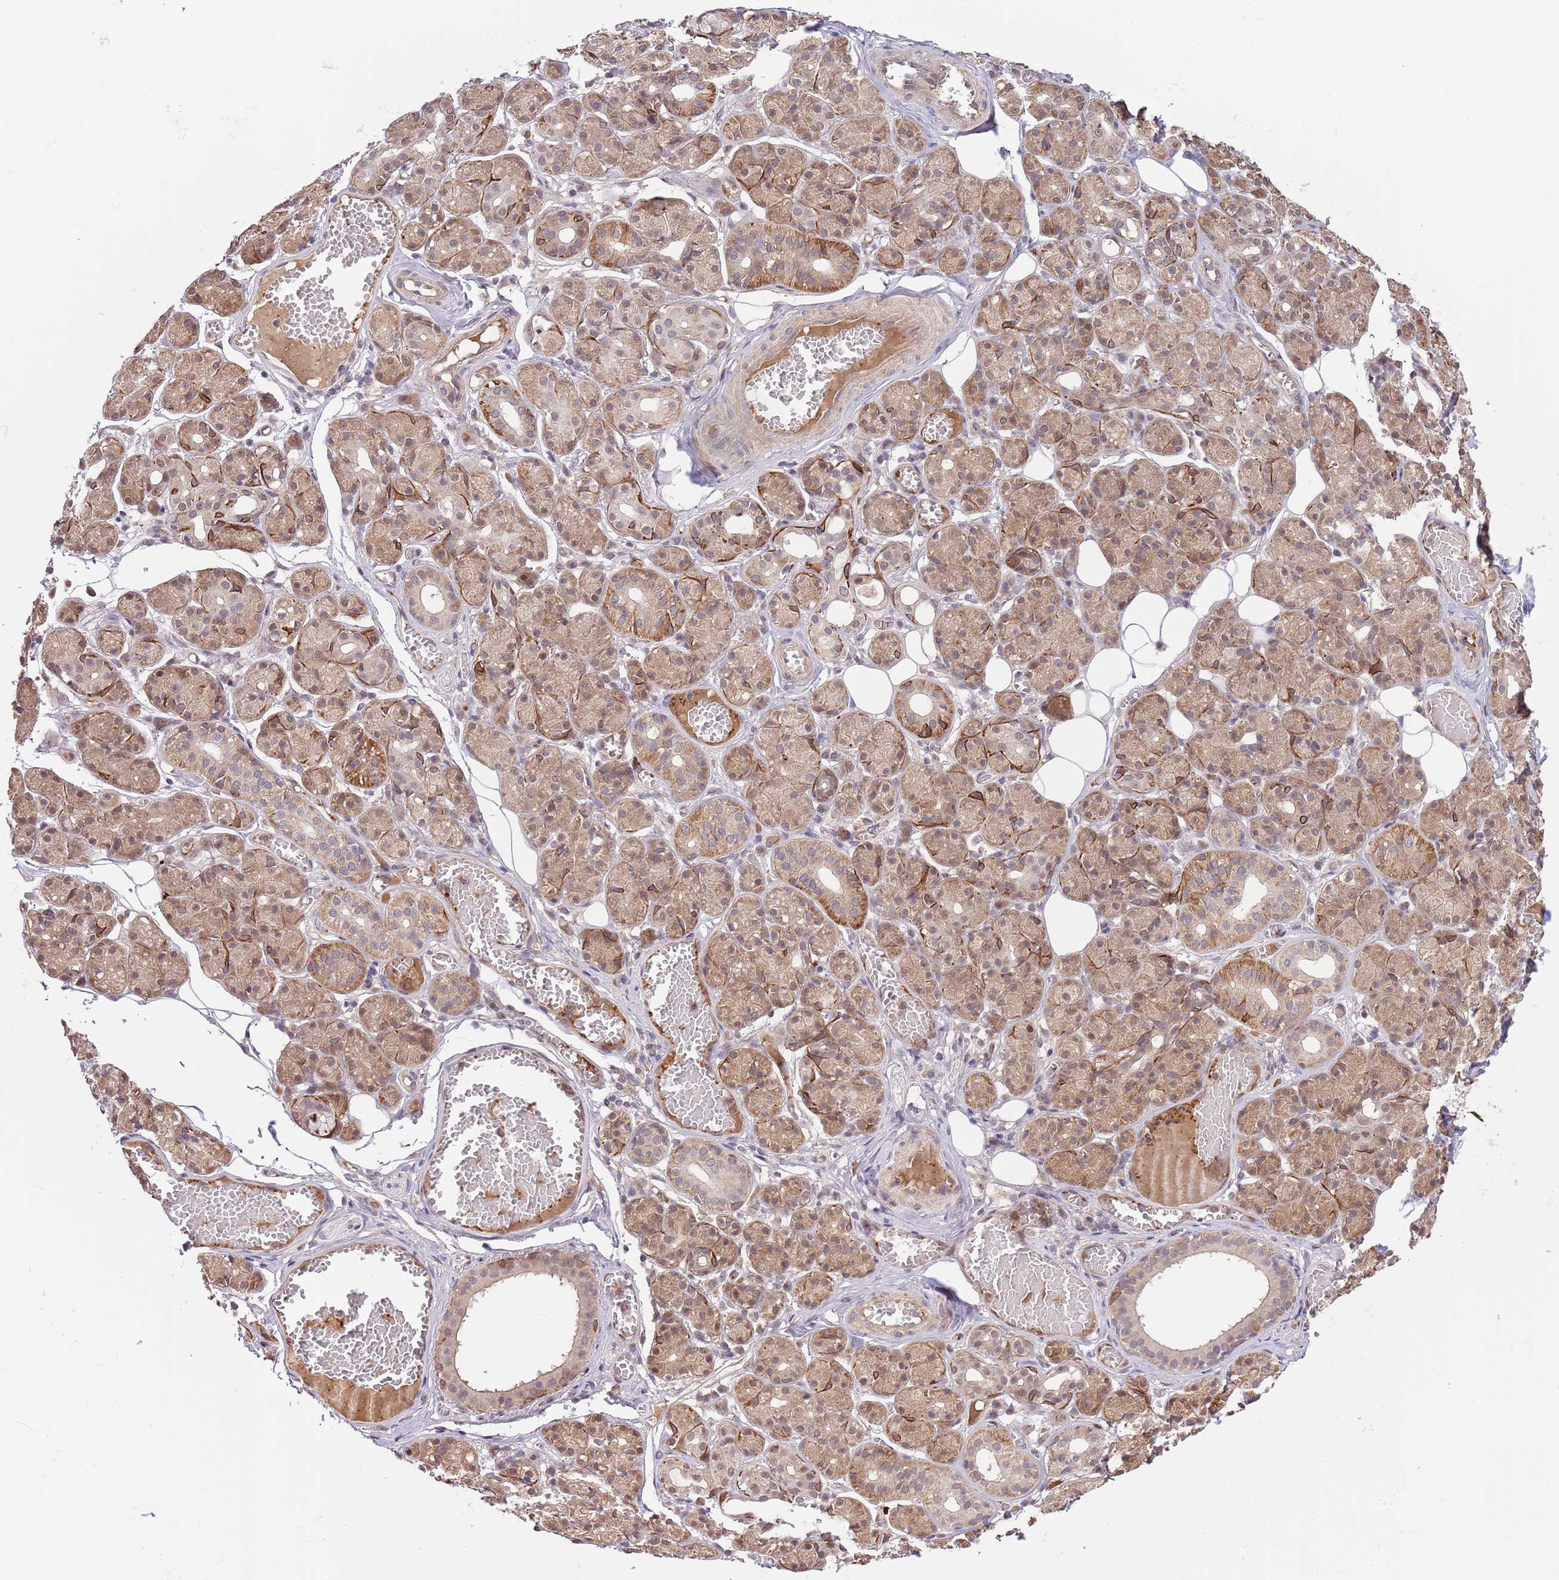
{"staining": {"intensity": "moderate", "quantity": "25%-75%", "location": "cytoplasmic/membranous"}, "tissue": "salivary gland", "cell_type": "Glandular cells", "image_type": "normal", "snomed": [{"axis": "morphology", "description": "Normal tissue, NOS"}, {"axis": "topography", "description": "Salivary gland"}], "caption": "IHC photomicrograph of benign salivary gland: salivary gland stained using immunohistochemistry (IHC) reveals medium levels of moderate protein expression localized specifically in the cytoplasmic/membranous of glandular cells, appearing as a cytoplasmic/membranous brown color.", "gene": "PRR16", "patient": {"sex": "male", "age": 63}}